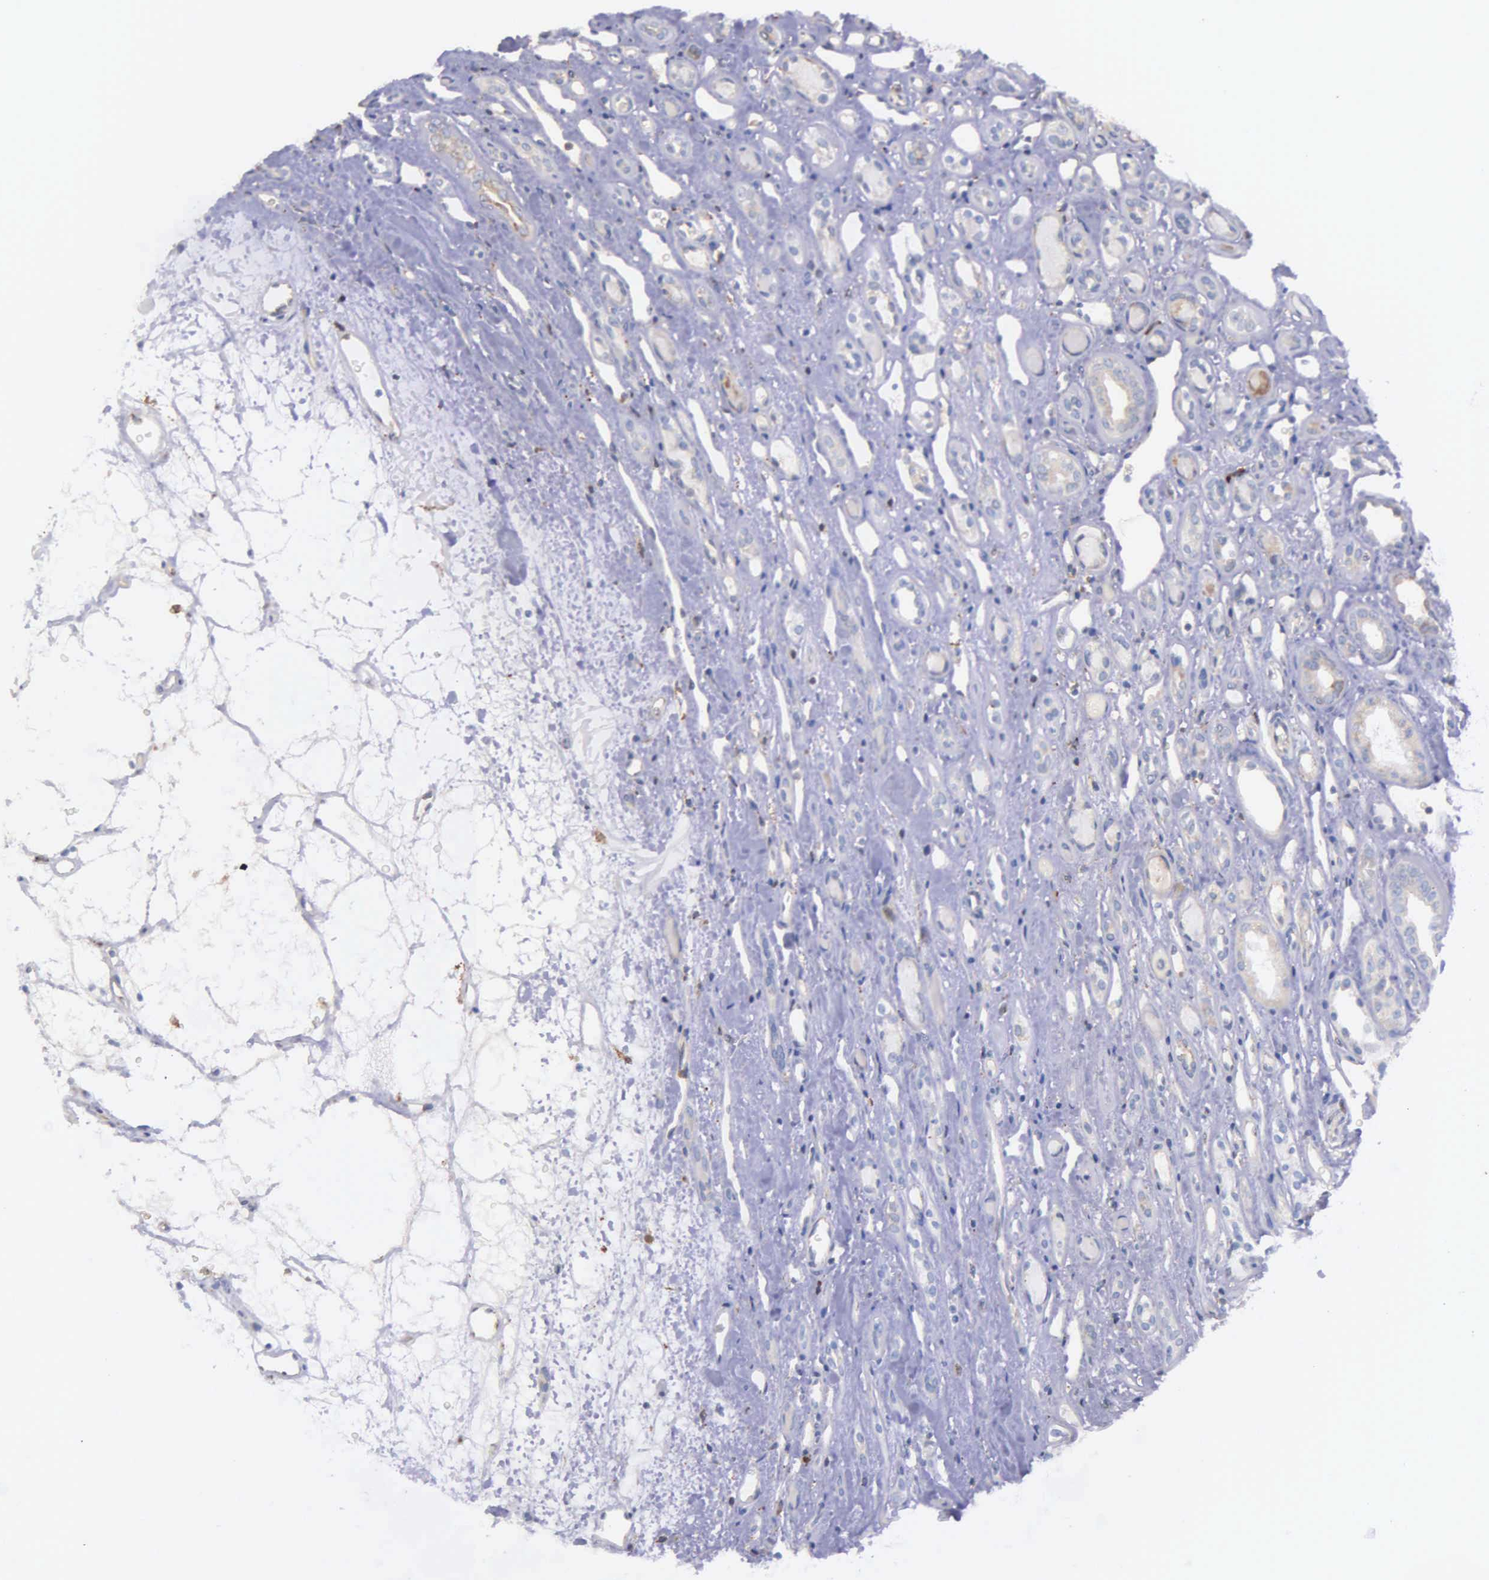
{"staining": {"intensity": "negative", "quantity": "none", "location": "none"}, "tissue": "renal cancer", "cell_type": "Tumor cells", "image_type": "cancer", "snomed": [{"axis": "morphology", "description": "Adenocarcinoma, NOS"}, {"axis": "topography", "description": "Kidney"}], "caption": "This is an immunohistochemistry (IHC) micrograph of renal cancer (adenocarcinoma). There is no expression in tumor cells.", "gene": "ZC3H12B", "patient": {"sex": "female", "age": 60}}